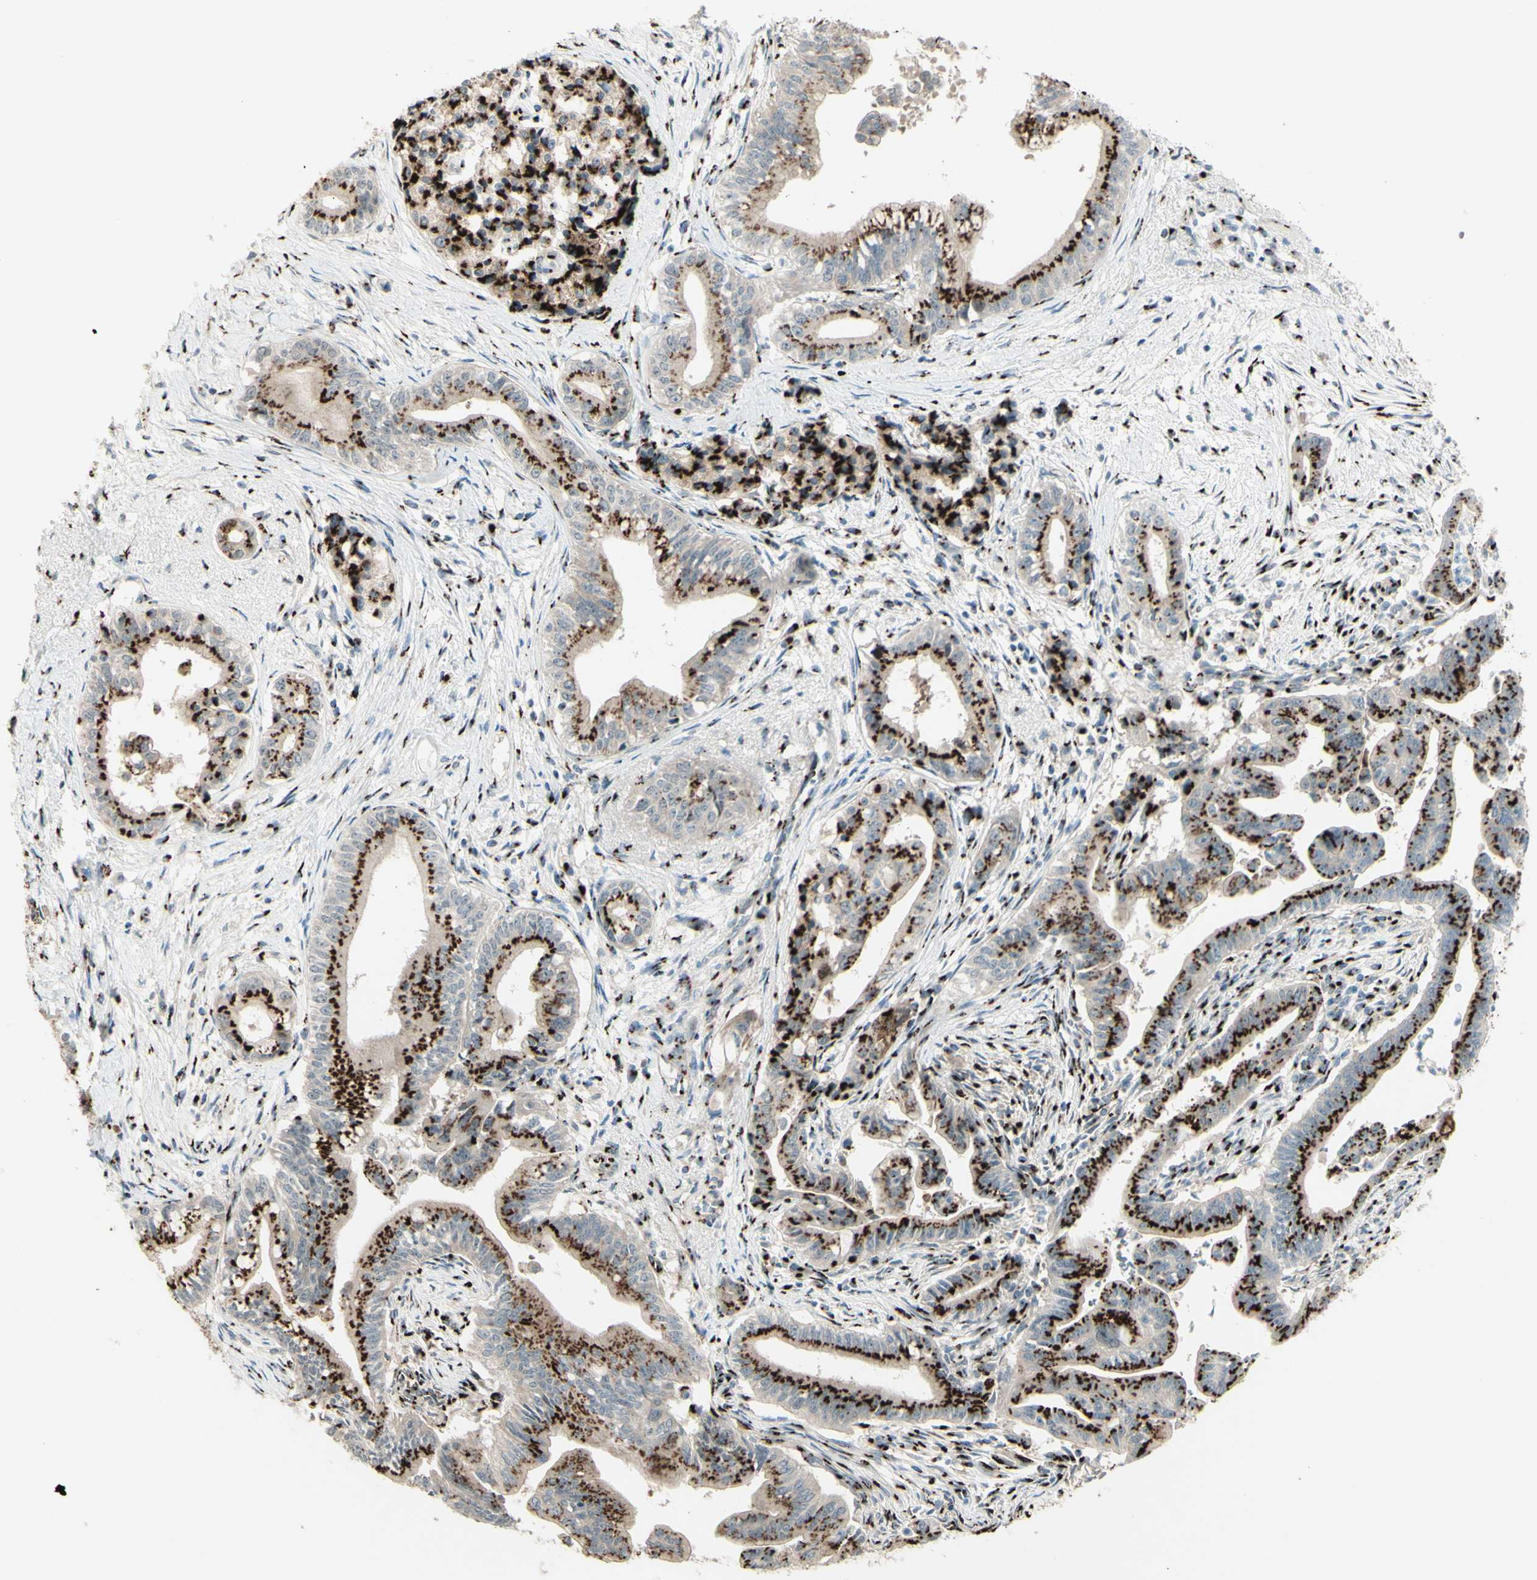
{"staining": {"intensity": "strong", "quantity": ">75%", "location": "cytoplasmic/membranous"}, "tissue": "pancreatic cancer", "cell_type": "Tumor cells", "image_type": "cancer", "snomed": [{"axis": "morphology", "description": "Adenocarcinoma, NOS"}, {"axis": "topography", "description": "Pancreas"}], "caption": "Pancreatic cancer (adenocarcinoma) was stained to show a protein in brown. There is high levels of strong cytoplasmic/membranous staining in approximately >75% of tumor cells.", "gene": "BPNT2", "patient": {"sex": "male", "age": 70}}